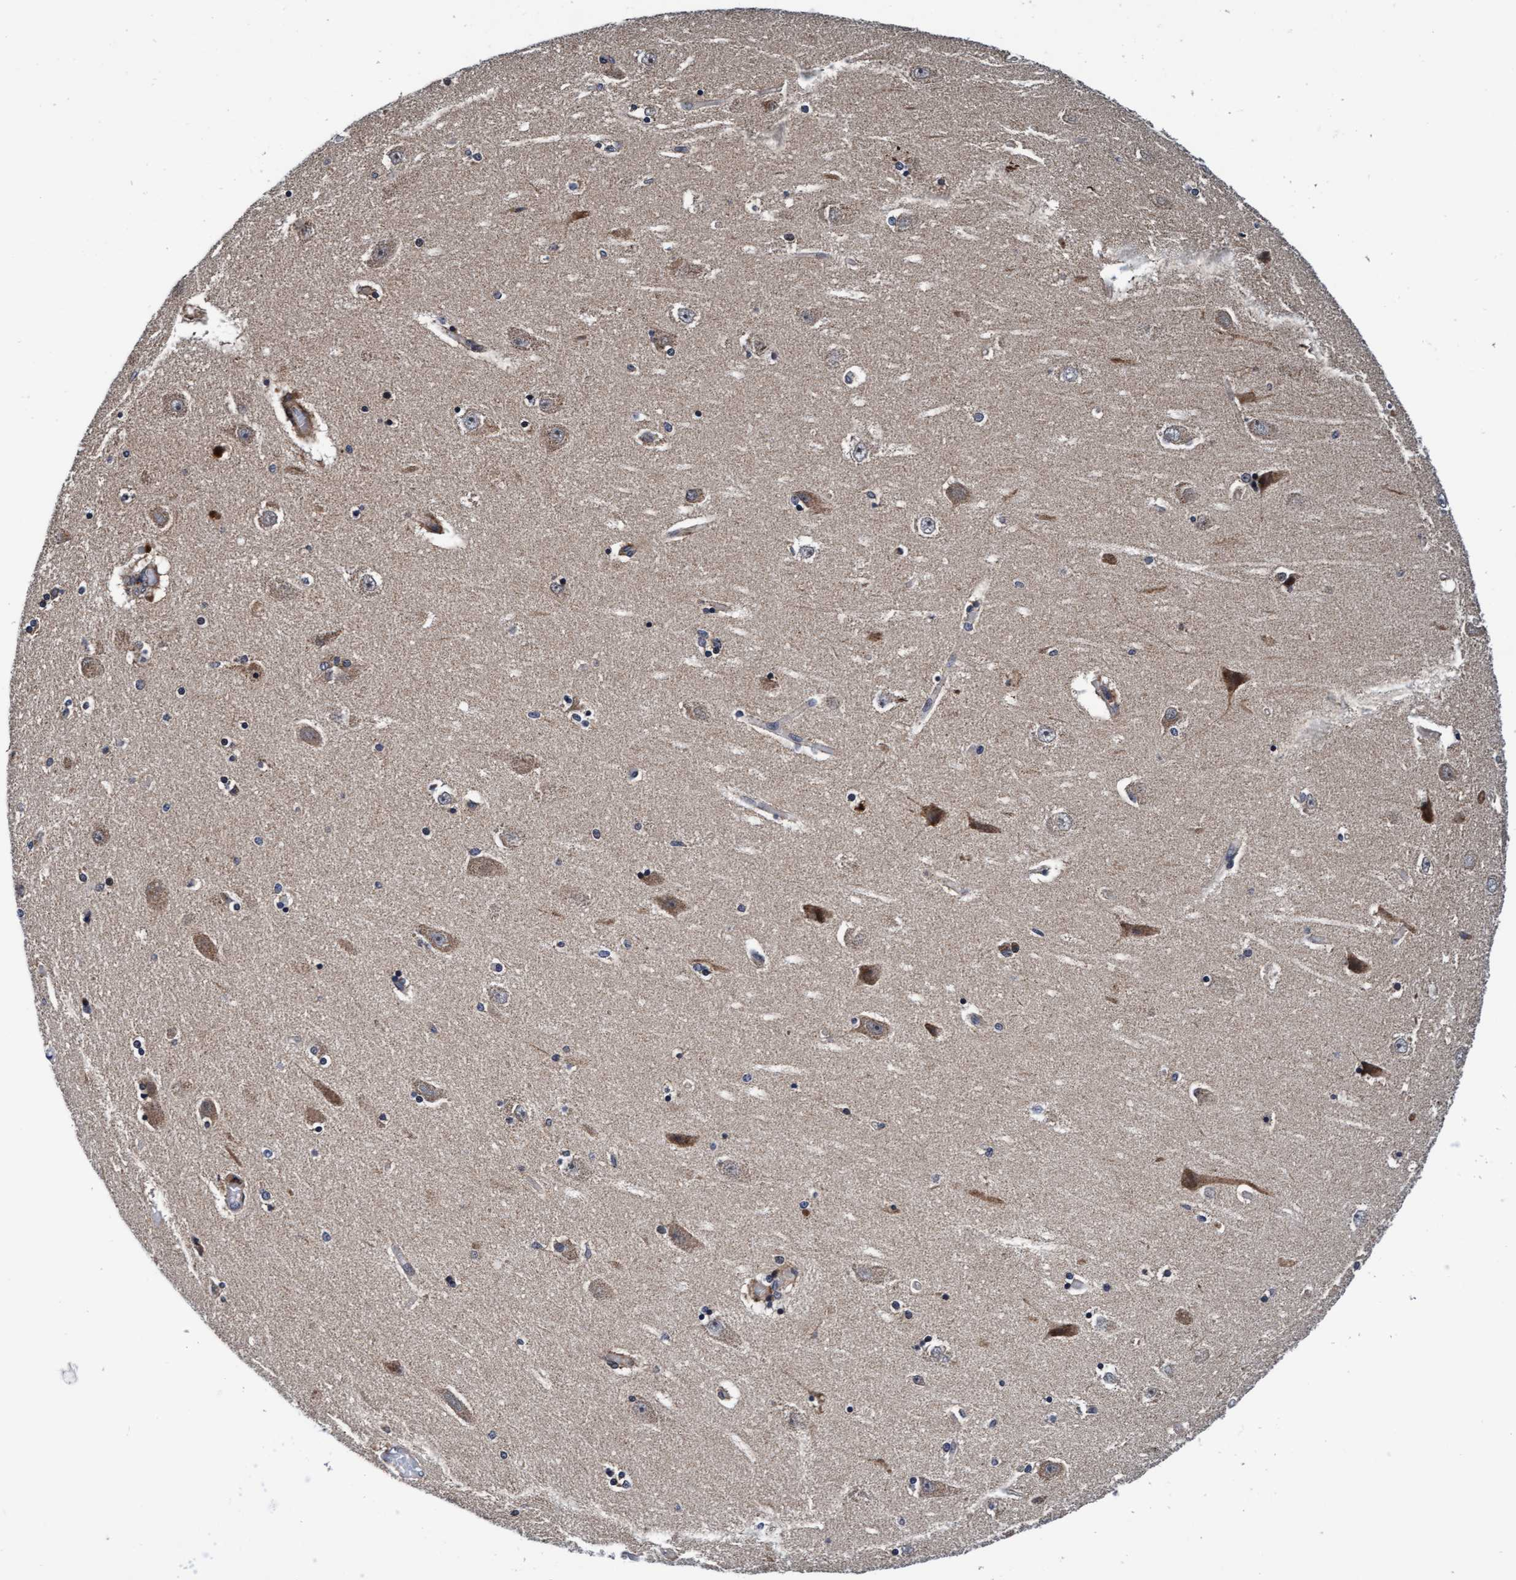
{"staining": {"intensity": "moderate", "quantity": "25%-75%", "location": "cytoplasmic/membranous"}, "tissue": "hippocampus", "cell_type": "Glial cells", "image_type": "normal", "snomed": [{"axis": "morphology", "description": "Normal tissue, NOS"}, {"axis": "topography", "description": "Hippocampus"}], "caption": "About 25%-75% of glial cells in benign human hippocampus show moderate cytoplasmic/membranous protein expression as visualized by brown immunohistochemical staining.", "gene": "EFCAB13", "patient": {"sex": "female", "age": 54}}